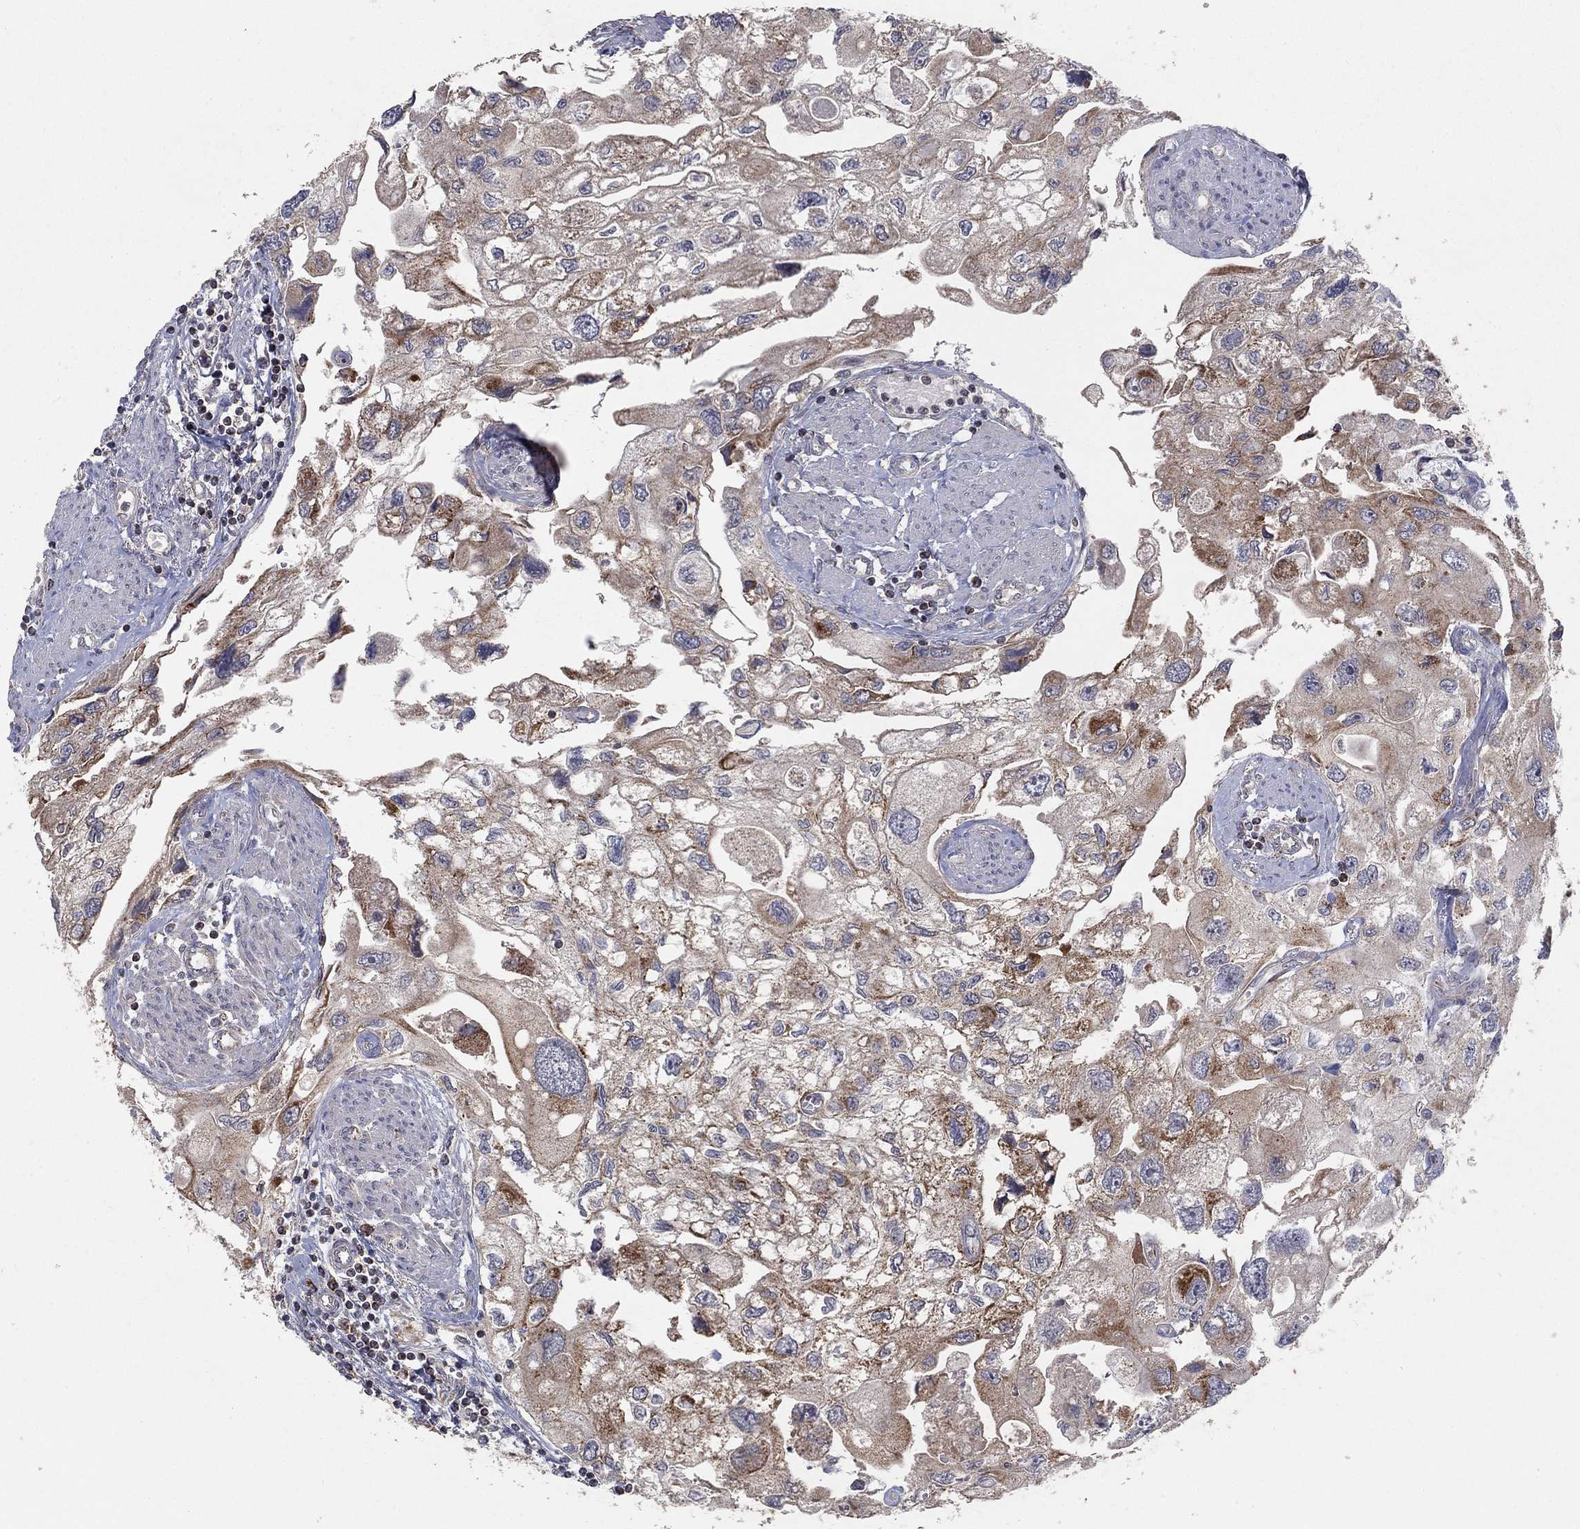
{"staining": {"intensity": "weak", "quantity": ">75%", "location": "cytoplasmic/membranous"}, "tissue": "urothelial cancer", "cell_type": "Tumor cells", "image_type": "cancer", "snomed": [{"axis": "morphology", "description": "Urothelial carcinoma, High grade"}, {"axis": "topography", "description": "Urinary bladder"}], "caption": "Brown immunohistochemical staining in human urothelial carcinoma (high-grade) reveals weak cytoplasmic/membranous expression in about >75% of tumor cells. Using DAB (3,3'-diaminobenzidine) (brown) and hematoxylin (blue) stains, captured at high magnification using brightfield microscopy.", "gene": "GPSM1", "patient": {"sex": "male", "age": 59}}